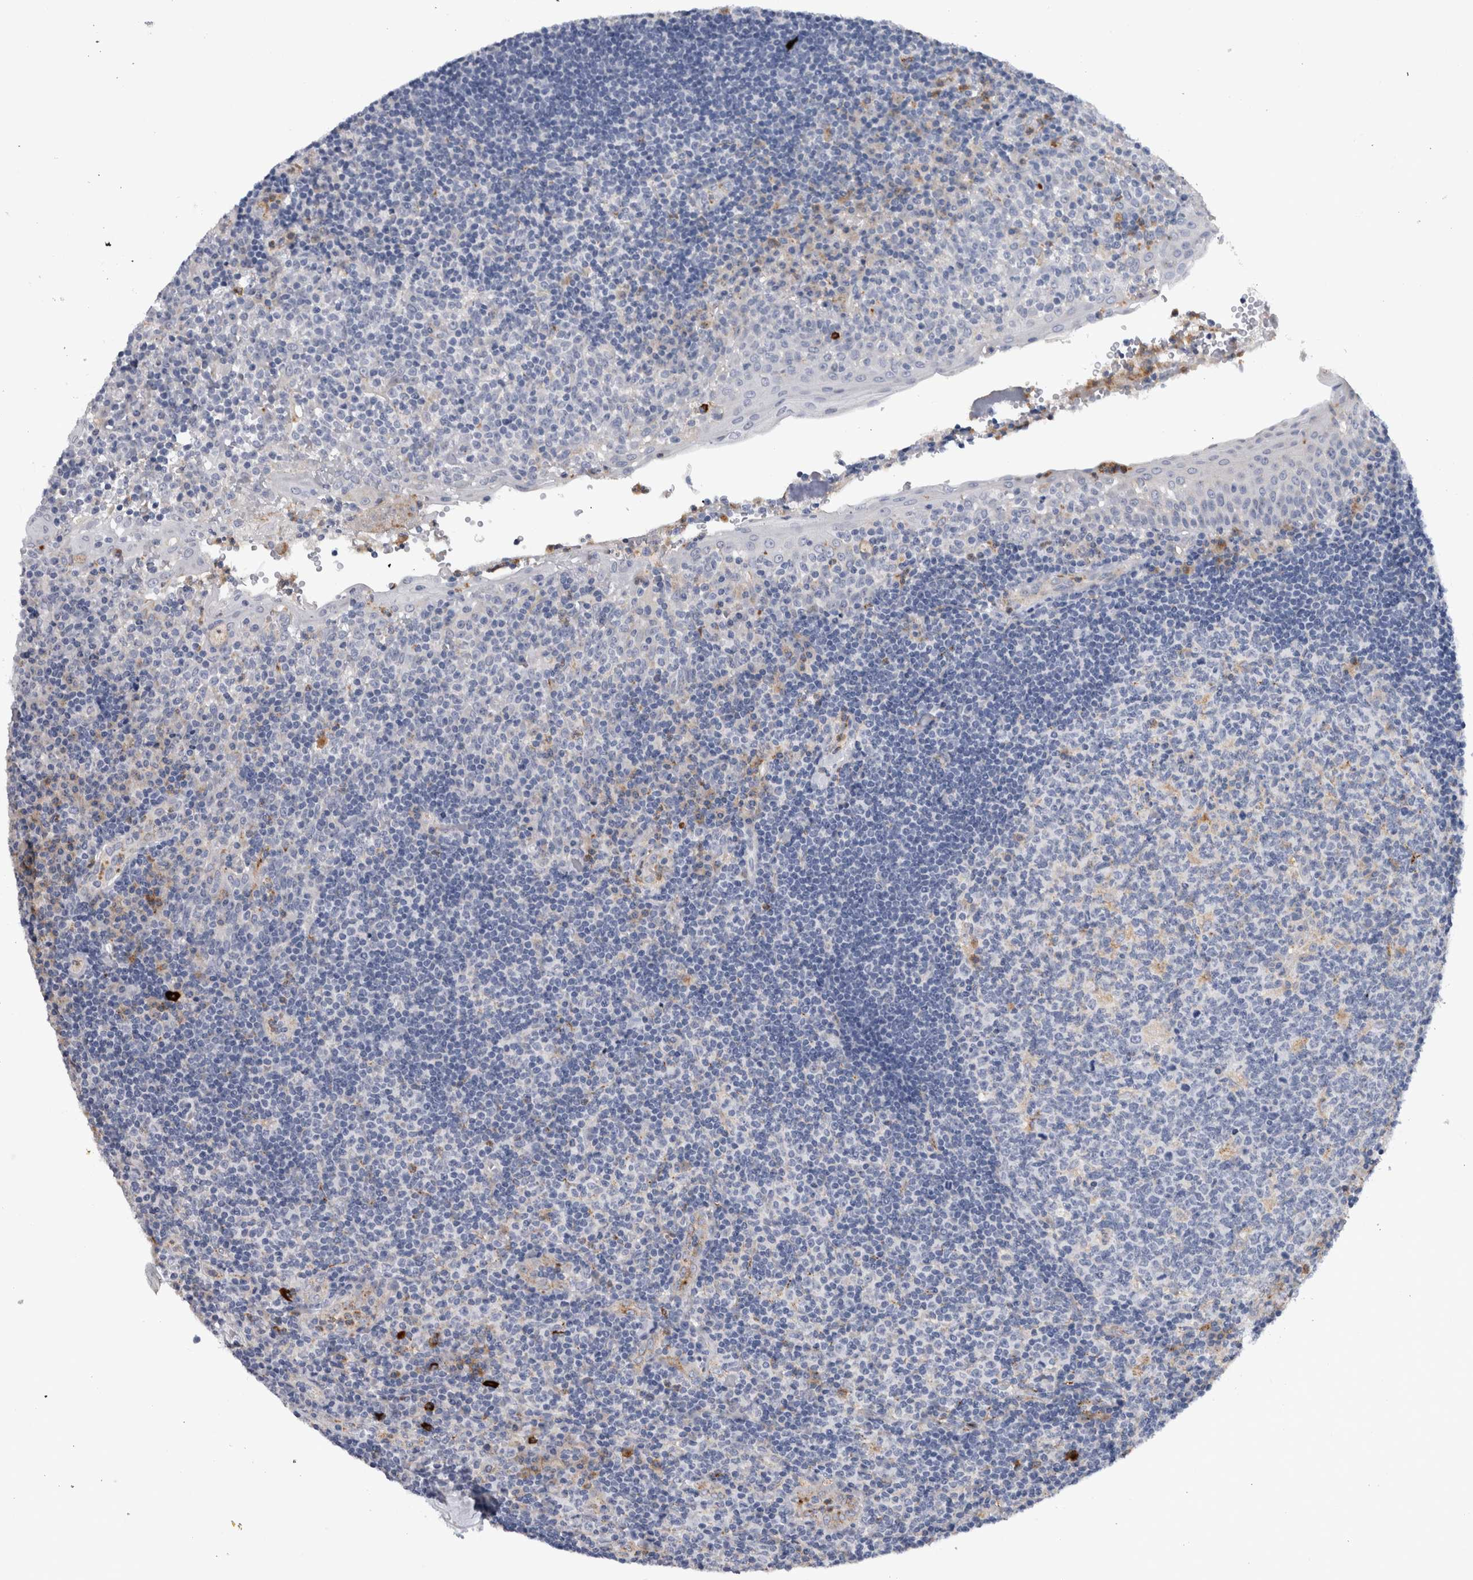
{"staining": {"intensity": "negative", "quantity": "none", "location": "none"}, "tissue": "tonsil", "cell_type": "Germinal center cells", "image_type": "normal", "snomed": [{"axis": "morphology", "description": "Normal tissue, NOS"}, {"axis": "topography", "description": "Tonsil"}], "caption": "Immunohistochemistry of unremarkable tonsil exhibits no positivity in germinal center cells. The staining is performed using DAB (3,3'-diaminobenzidine) brown chromogen with nuclei counter-stained in using hematoxylin.", "gene": "CD63", "patient": {"sex": "female", "age": 40}}